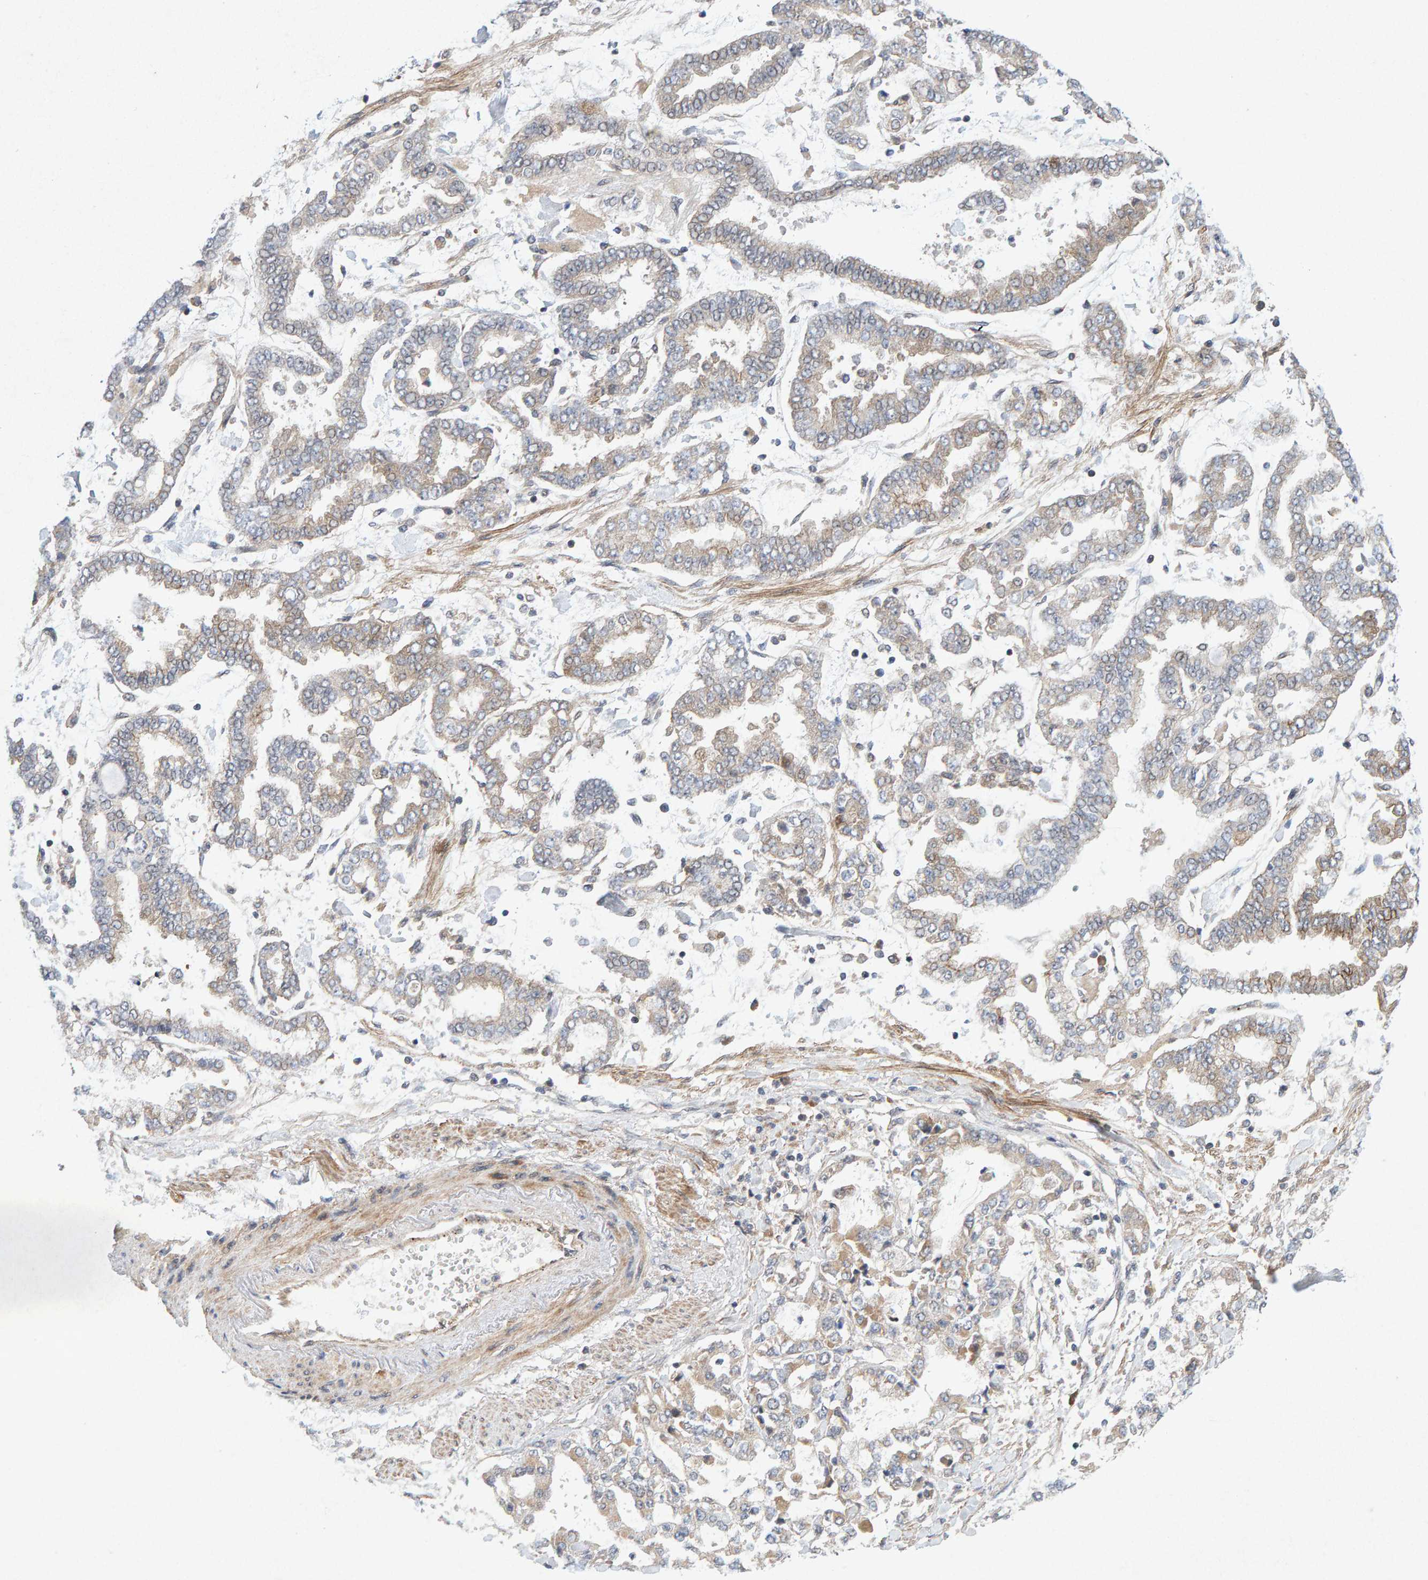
{"staining": {"intensity": "weak", "quantity": "<25%", "location": "cytoplasmic/membranous"}, "tissue": "stomach cancer", "cell_type": "Tumor cells", "image_type": "cancer", "snomed": [{"axis": "morphology", "description": "Normal tissue, NOS"}, {"axis": "morphology", "description": "Adenocarcinoma, NOS"}, {"axis": "topography", "description": "Stomach, upper"}, {"axis": "topography", "description": "Stomach"}], "caption": "Human stomach cancer stained for a protein using IHC demonstrates no expression in tumor cells.", "gene": "CDH2", "patient": {"sex": "male", "age": 76}}